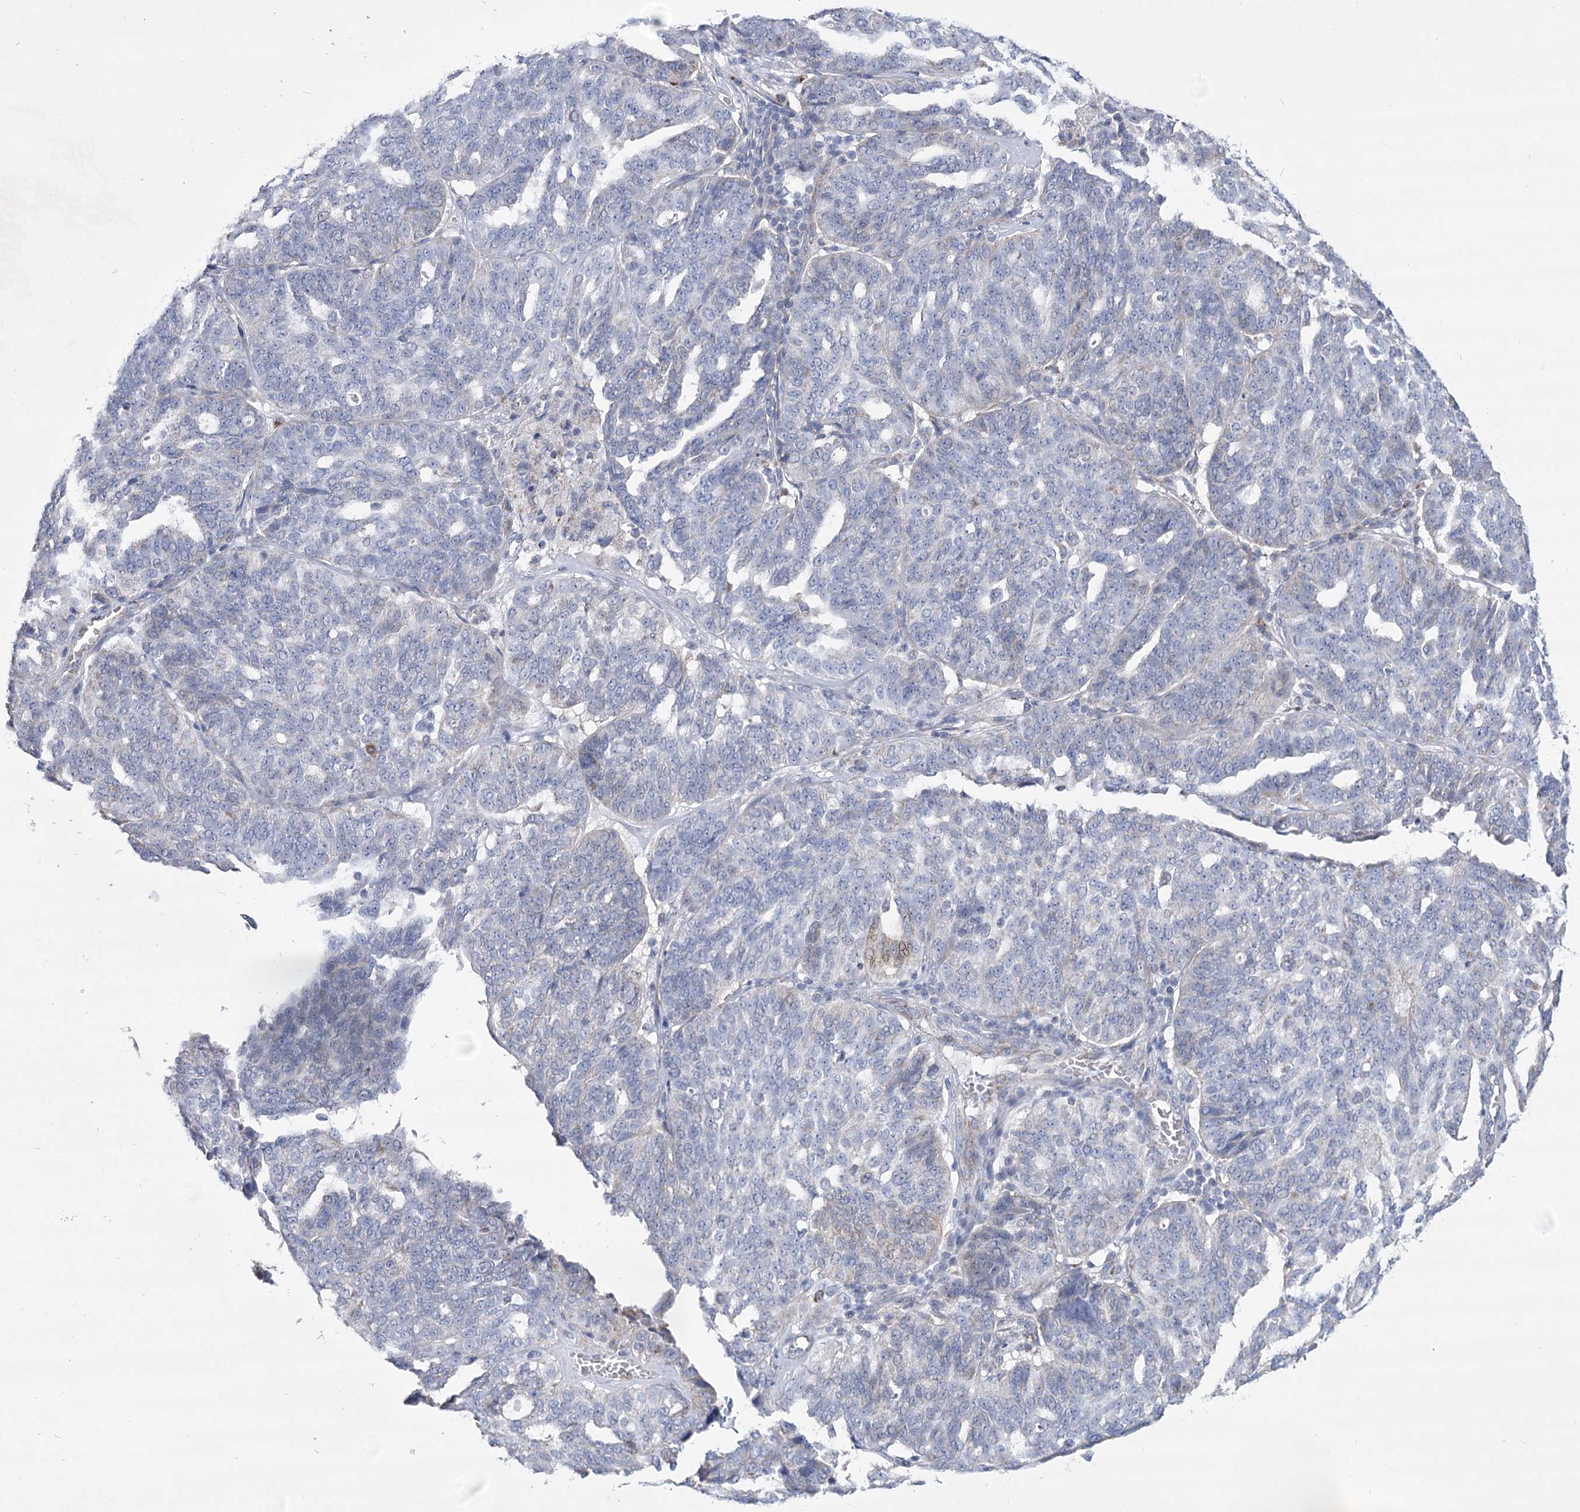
{"staining": {"intensity": "negative", "quantity": "none", "location": "none"}, "tissue": "ovarian cancer", "cell_type": "Tumor cells", "image_type": "cancer", "snomed": [{"axis": "morphology", "description": "Cystadenocarcinoma, serous, NOS"}, {"axis": "topography", "description": "Ovary"}], "caption": "An immunohistochemistry (IHC) image of ovarian cancer is shown. There is no staining in tumor cells of ovarian cancer.", "gene": "SNX7", "patient": {"sex": "female", "age": 59}}